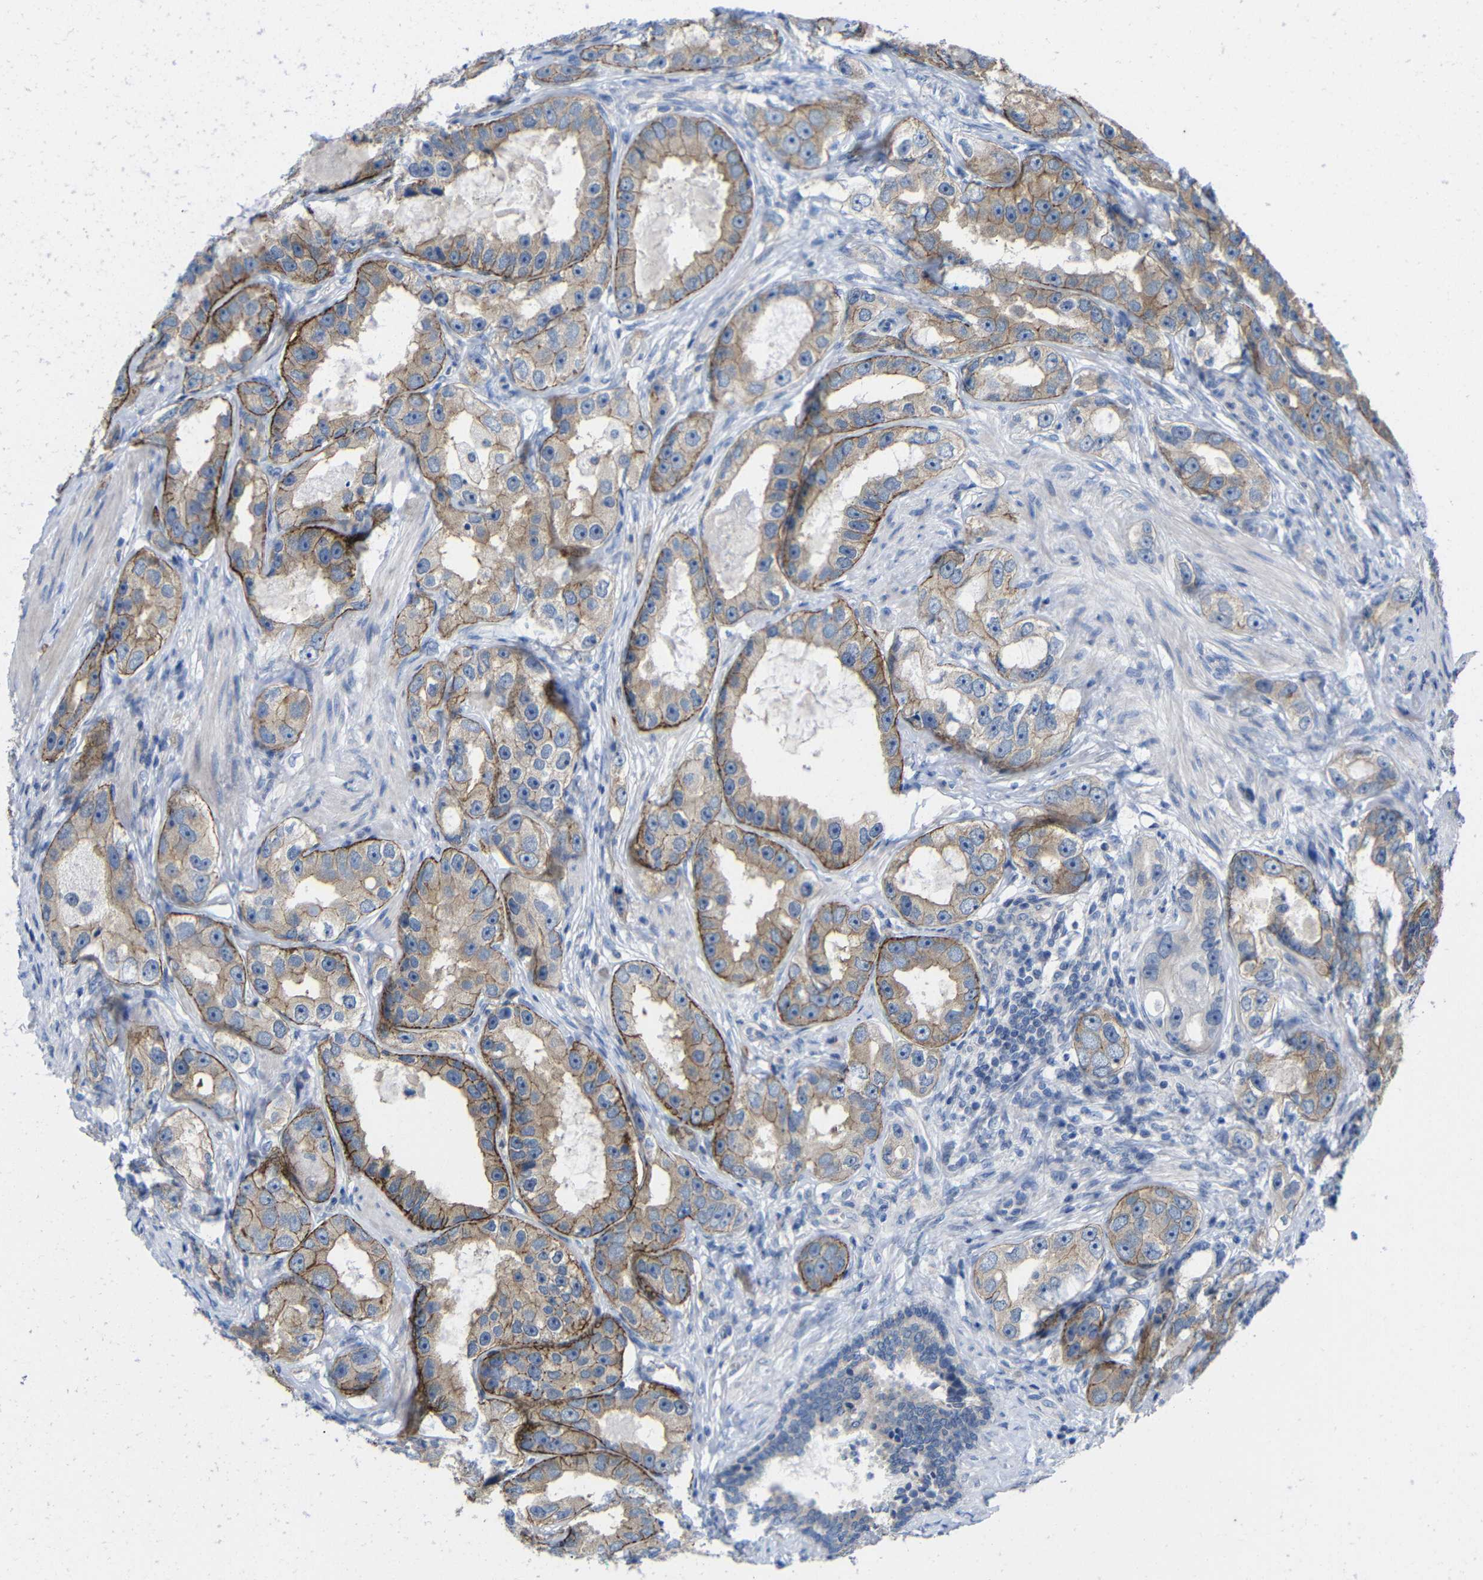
{"staining": {"intensity": "moderate", "quantity": ">75%", "location": "cytoplasmic/membranous"}, "tissue": "prostate cancer", "cell_type": "Tumor cells", "image_type": "cancer", "snomed": [{"axis": "morphology", "description": "Adenocarcinoma, High grade"}, {"axis": "topography", "description": "Prostate"}], "caption": "Moderate cytoplasmic/membranous protein positivity is identified in approximately >75% of tumor cells in prostate cancer. The staining is performed using DAB (3,3'-diaminobenzidine) brown chromogen to label protein expression. The nuclei are counter-stained blue using hematoxylin.", "gene": "CMTM1", "patient": {"sex": "male", "age": 63}}